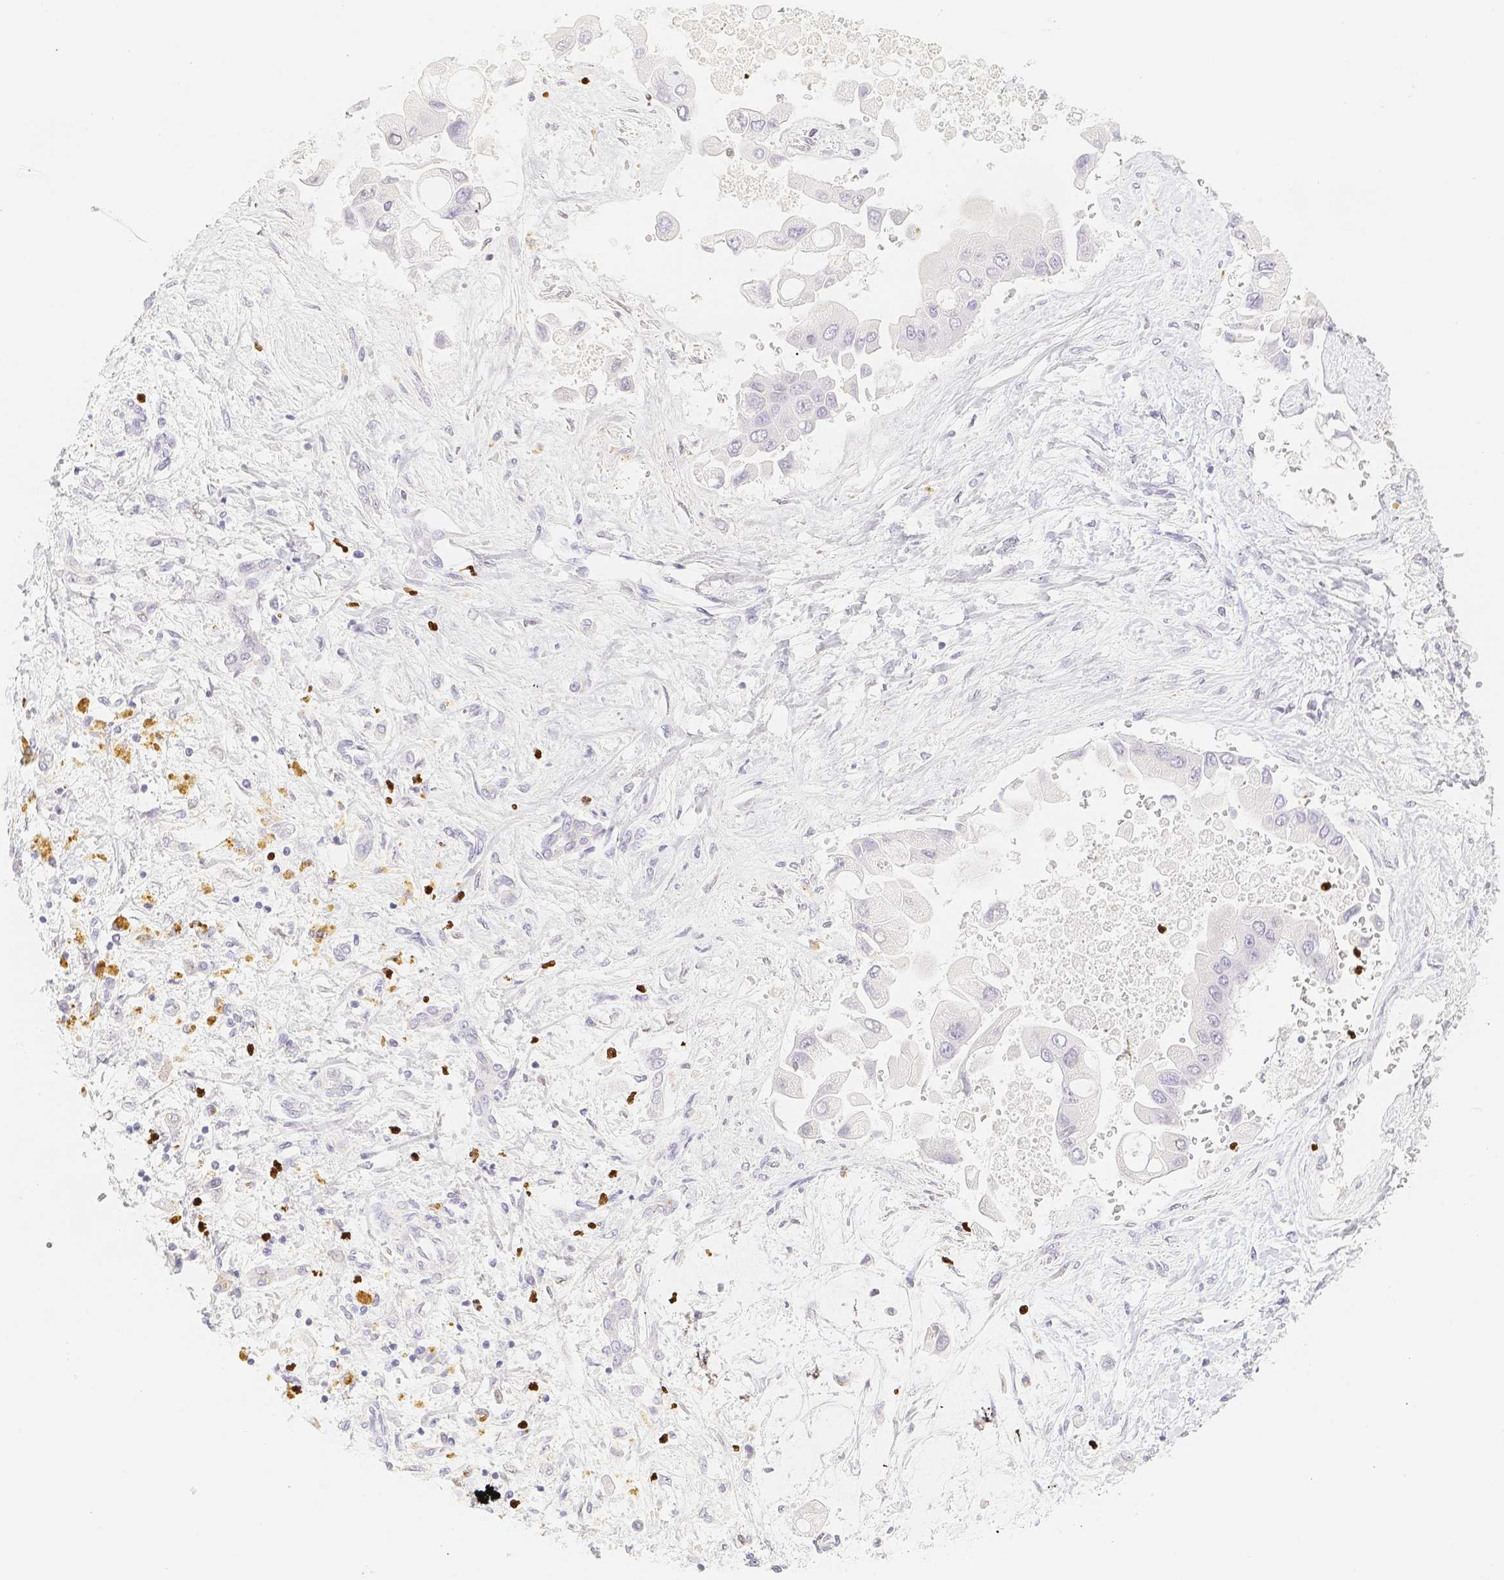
{"staining": {"intensity": "negative", "quantity": "none", "location": "none"}, "tissue": "liver cancer", "cell_type": "Tumor cells", "image_type": "cancer", "snomed": [{"axis": "morphology", "description": "Cholangiocarcinoma"}, {"axis": "topography", "description": "Liver"}], "caption": "Immunohistochemistry of liver cholangiocarcinoma exhibits no positivity in tumor cells.", "gene": "PADI4", "patient": {"sex": "male", "age": 50}}